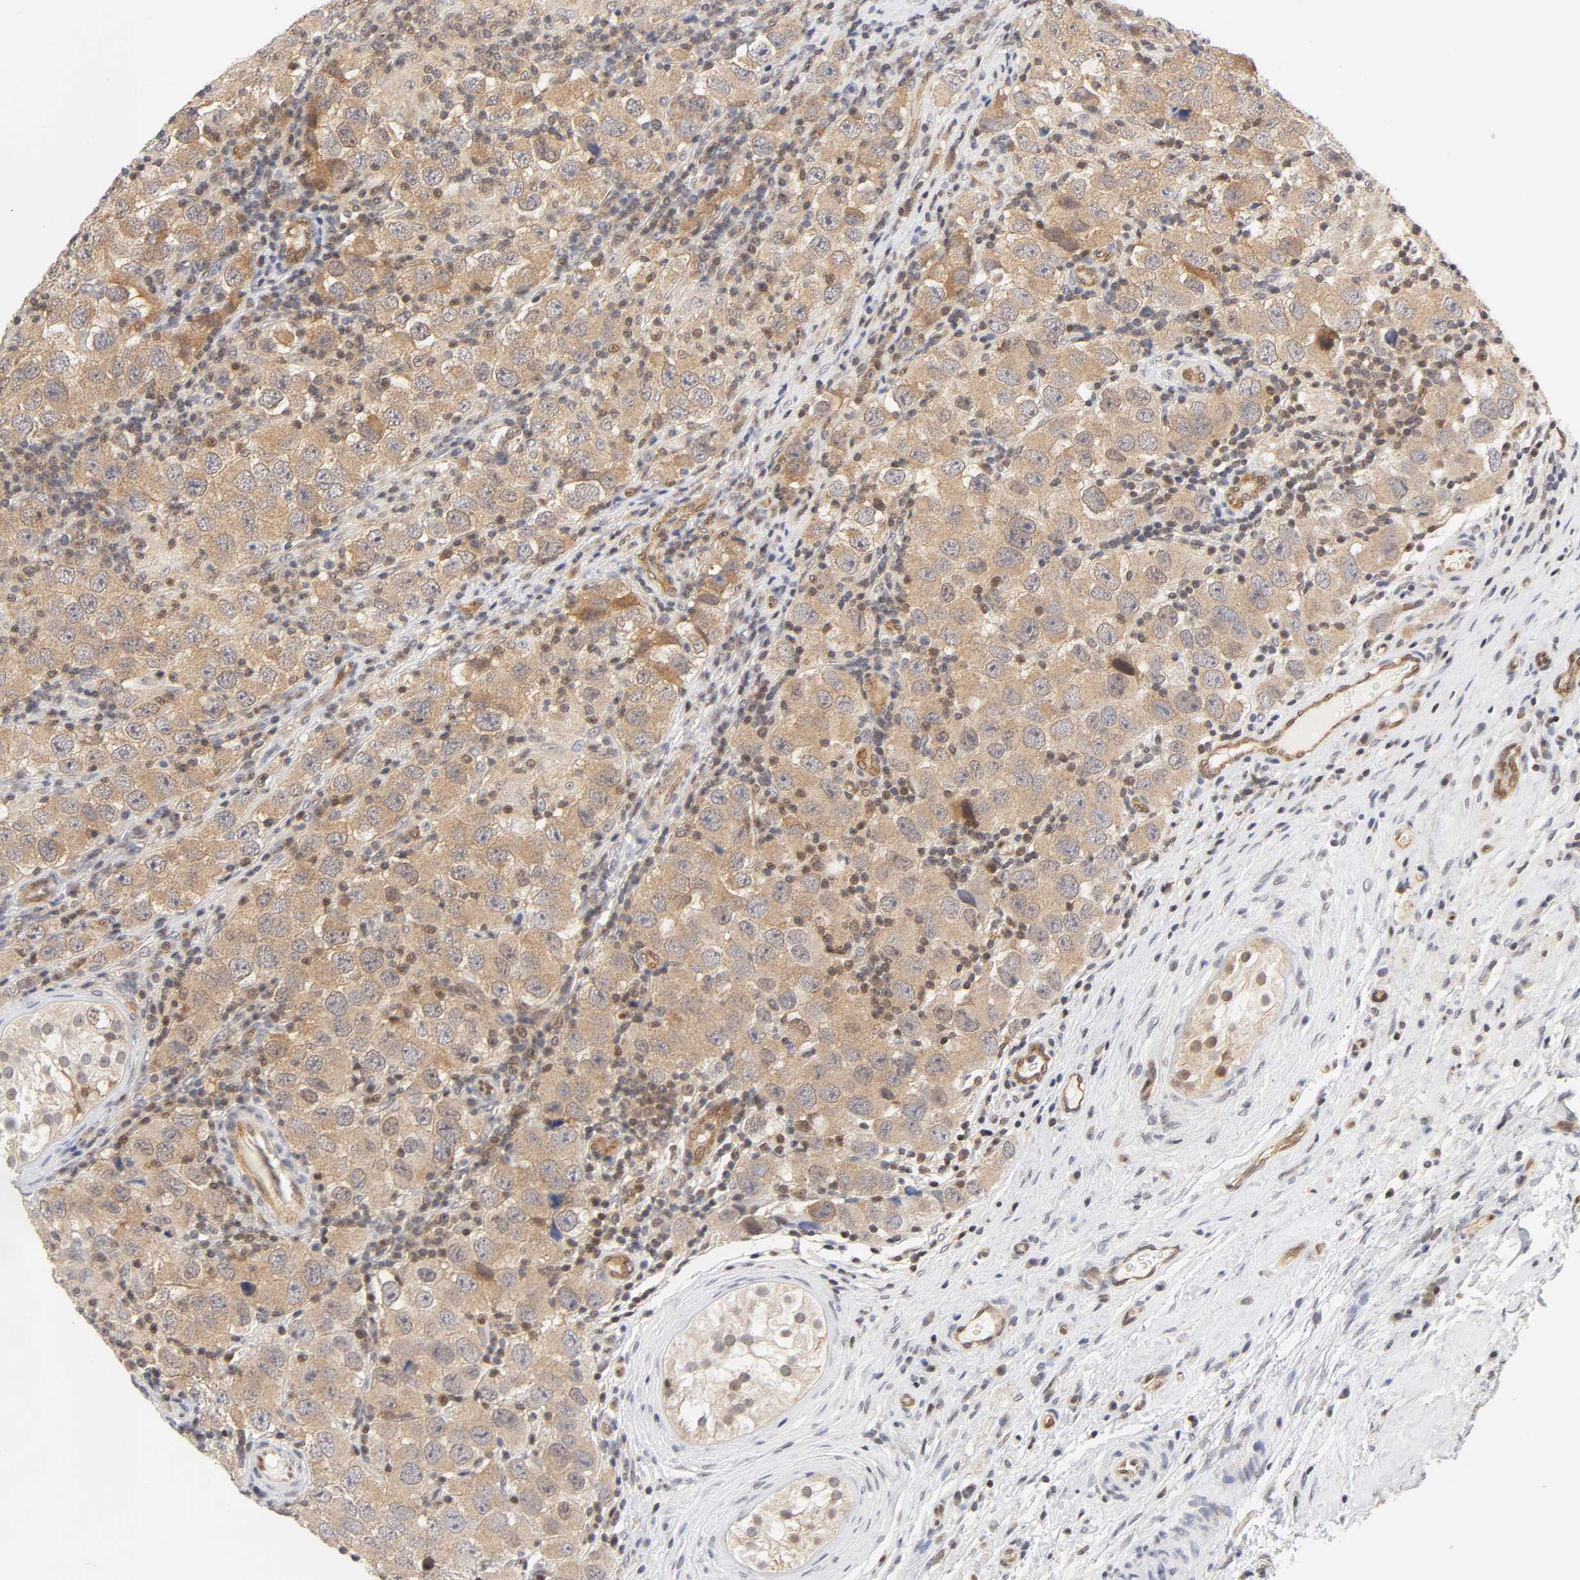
{"staining": {"intensity": "weak", "quantity": ">75%", "location": "cytoplasmic/membranous,nuclear"}, "tissue": "testis cancer", "cell_type": "Tumor cells", "image_type": "cancer", "snomed": [{"axis": "morphology", "description": "Carcinoma, Embryonal, NOS"}, {"axis": "topography", "description": "Testis"}], "caption": "Immunohistochemistry of embryonal carcinoma (testis) exhibits low levels of weak cytoplasmic/membranous and nuclear expression in about >75% of tumor cells.", "gene": "CDC37", "patient": {"sex": "male", "age": 21}}